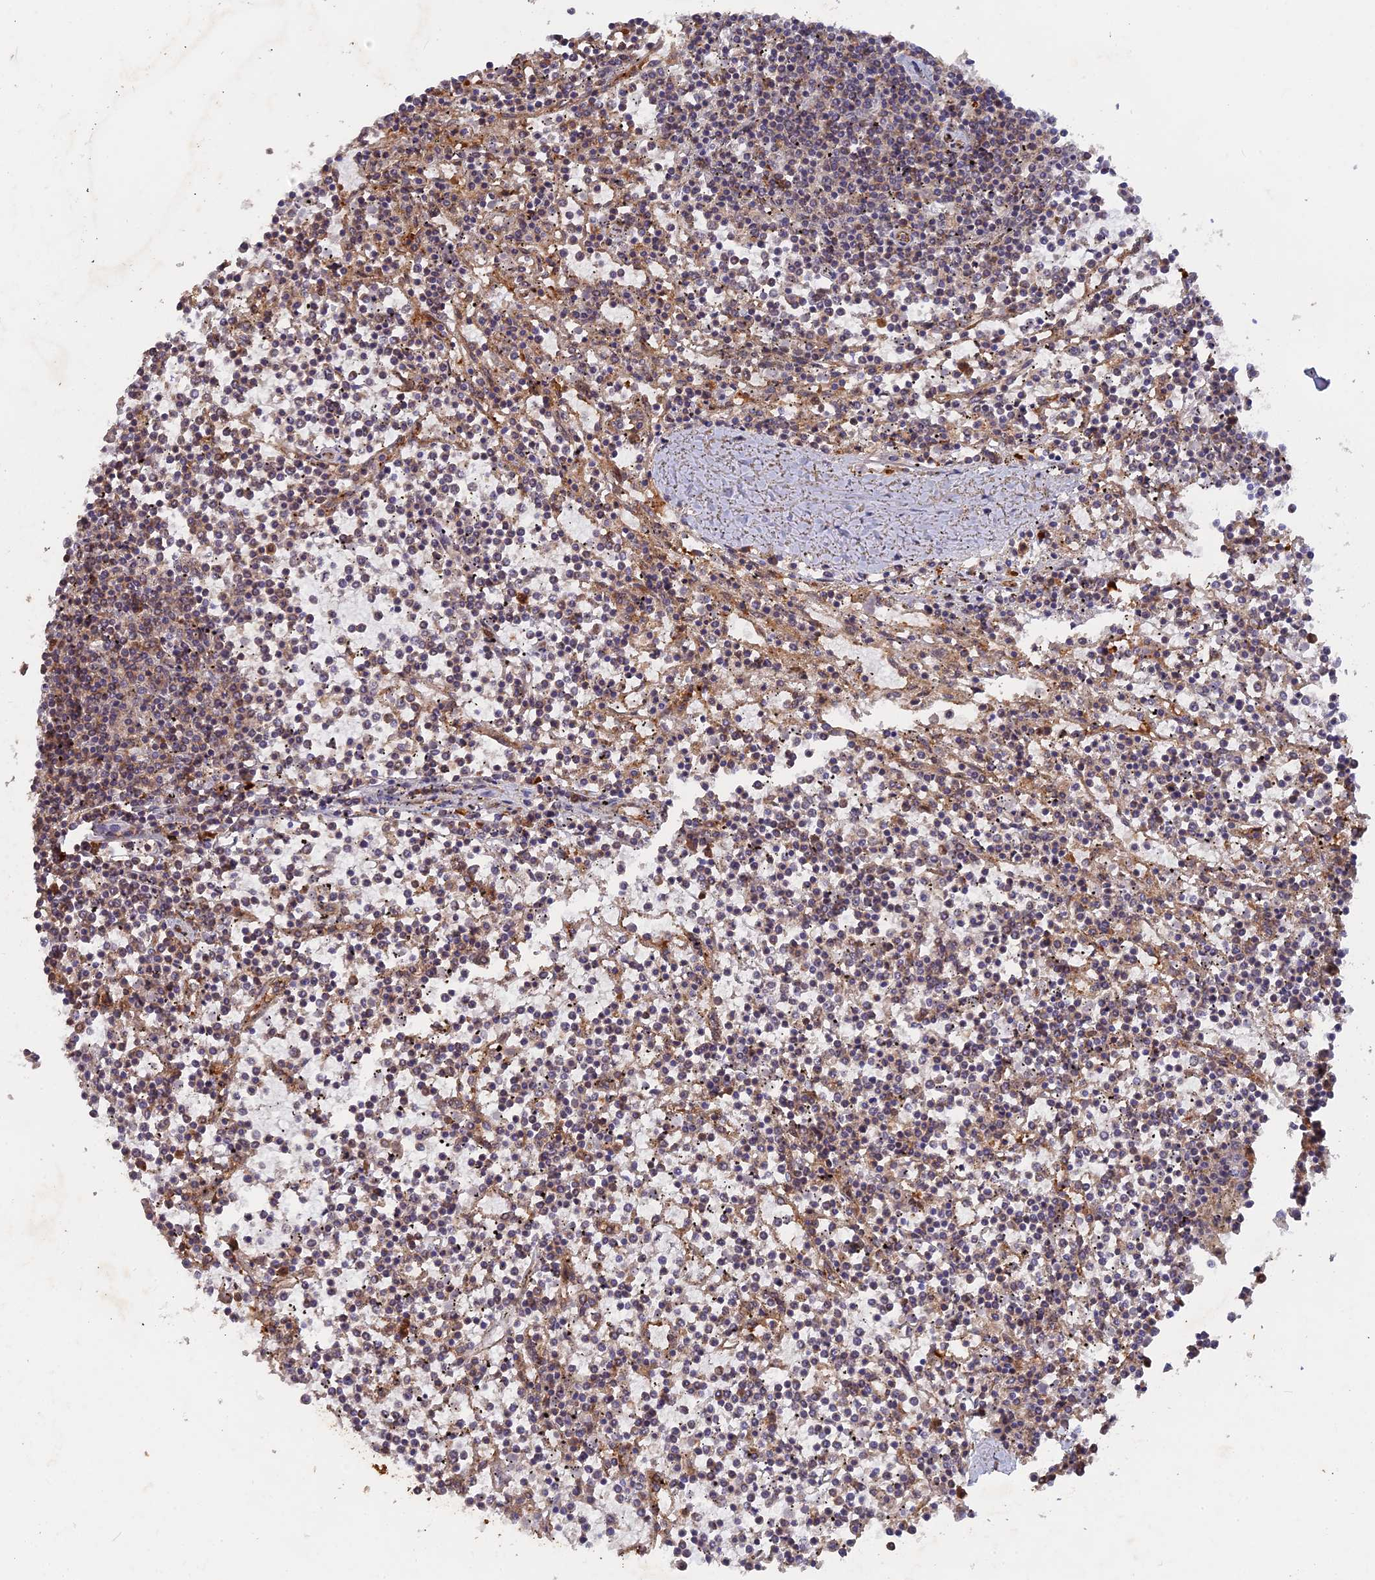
{"staining": {"intensity": "weak", "quantity": "<25%", "location": "cytoplasmic/membranous"}, "tissue": "lymphoma", "cell_type": "Tumor cells", "image_type": "cancer", "snomed": [{"axis": "morphology", "description": "Malignant lymphoma, non-Hodgkin's type, Low grade"}, {"axis": "topography", "description": "Spleen"}], "caption": "Immunohistochemistry (IHC) of human lymphoma reveals no staining in tumor cells.", "gene": "SAC3D1", "patient": {"sex": "female", "age": 19}}